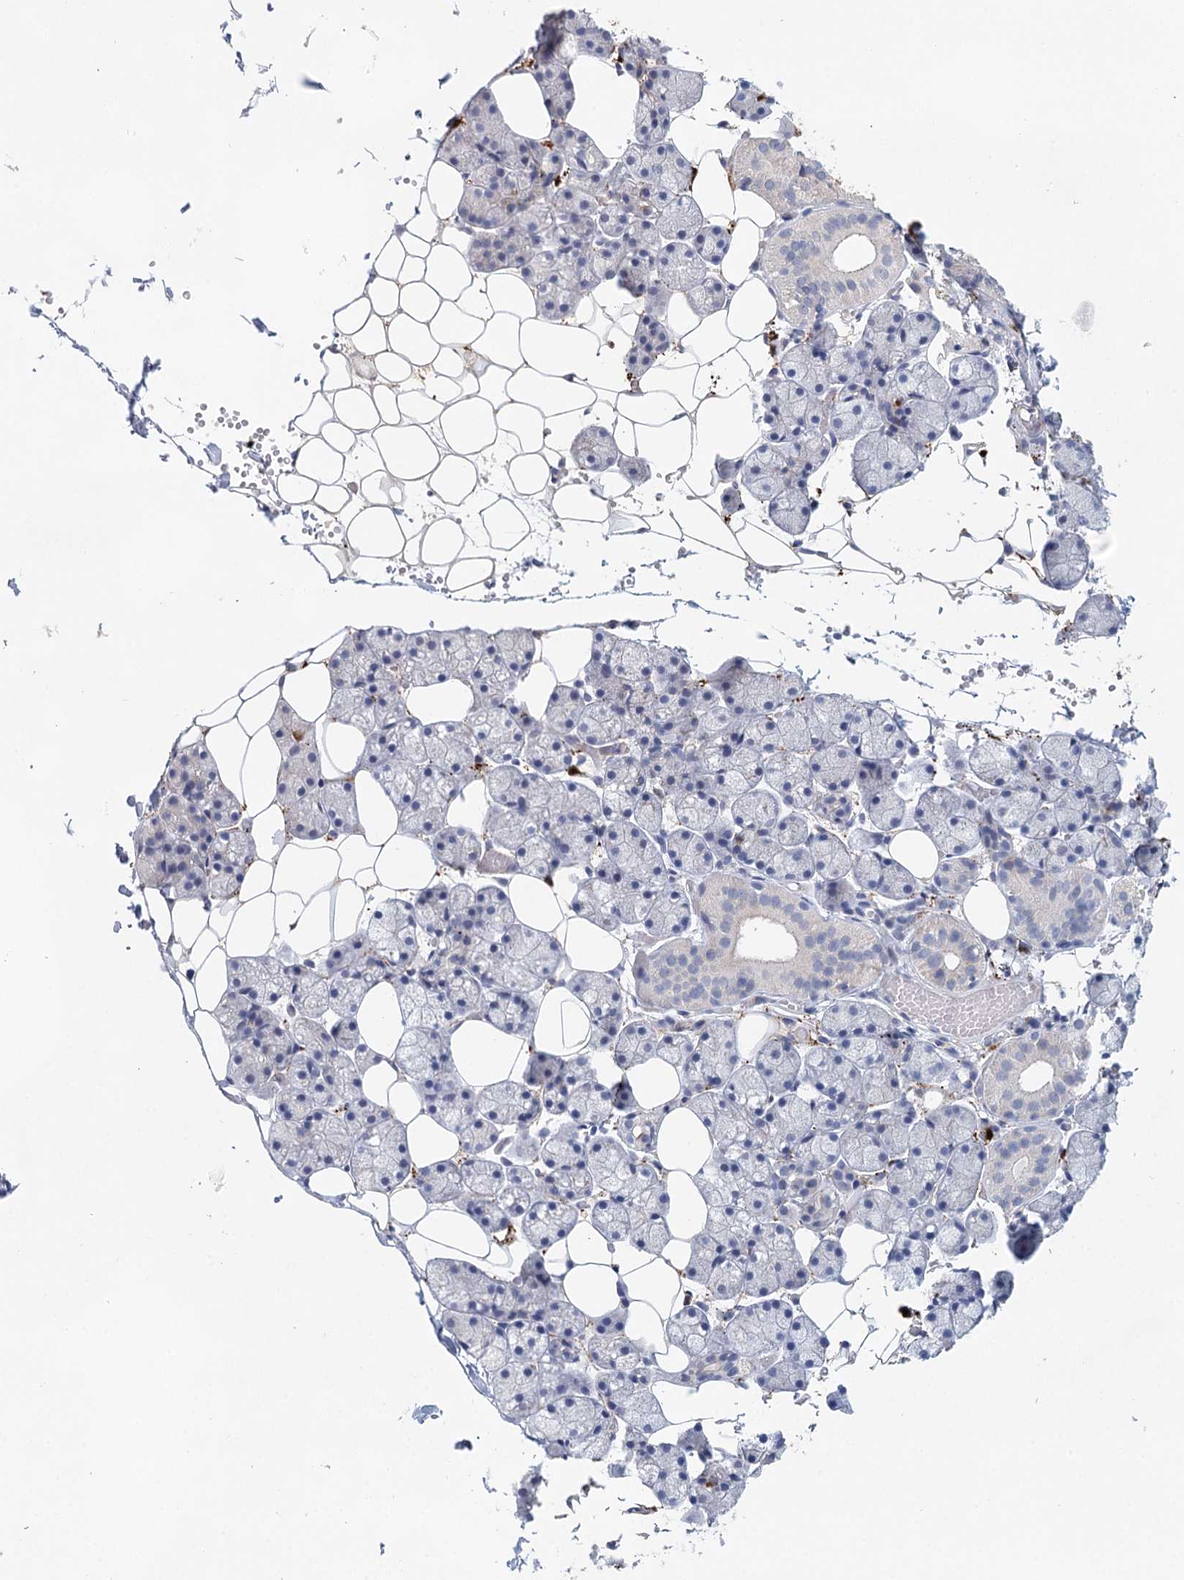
{"staining": {"intensity": "strong", "quantity": "<25%", "location": "cytoplasmic/membranous"}, "tissue": "salivary gland", "cell_type": "Glandular cells", "image_type": "normal", "snomed": [{"axis": "morphology", "description": "Normal tissue, NOS"}, {"axis": "topography", "description": "Salivary gland"}], "caption": "IHC image of normal salivary gland: salivary gland stained using IHC demonstrates medium levels of strong protein expression localized specifically in the cytoplasmic/membranous of glandular cells, appearing as a cytoplasmic/membranous brown color.", "gene": "SLC19A3", "patient": {"sex": "female", "age": 33}}